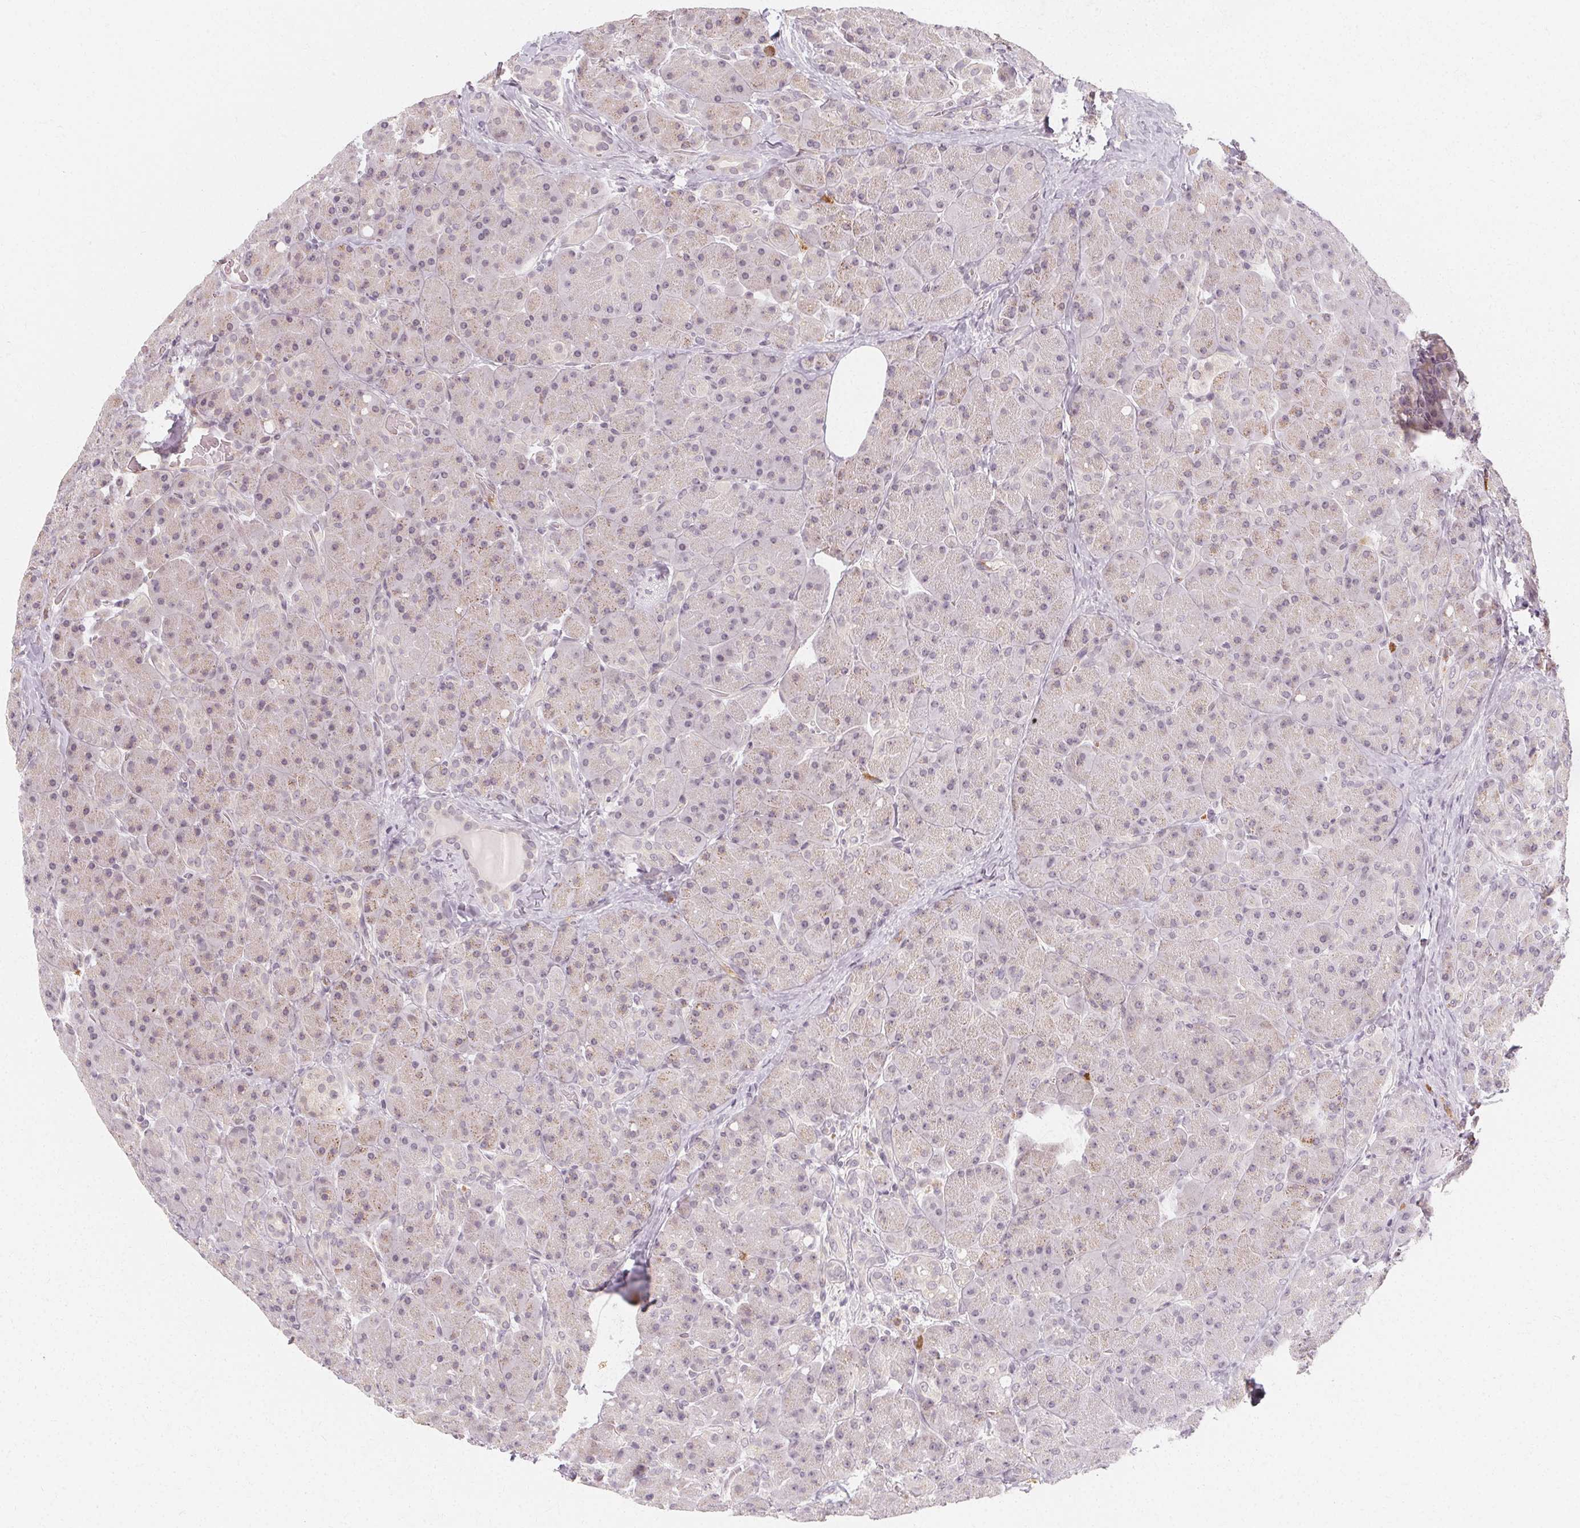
{"staining": {"intensity": "weak", "quantity": "<25%", "location": "nuclear"}, "tissue": "pancreas", "cell_type": "Exocrine glandular cells", "image_type": "normal", "snomed": [{"axis": "morphology", "description": "Normal tissue, NOS"}, {"axis": "topography", "description": "Pancreas"}], "caption": "DAB (3,3'-diaminobenzidine) immunohistochemical staining of normal pancreas shows no significant expression in exocrine glandular cells.", "gene": "CLCNKA", "patient": {"sex": "male", "age": 55}}